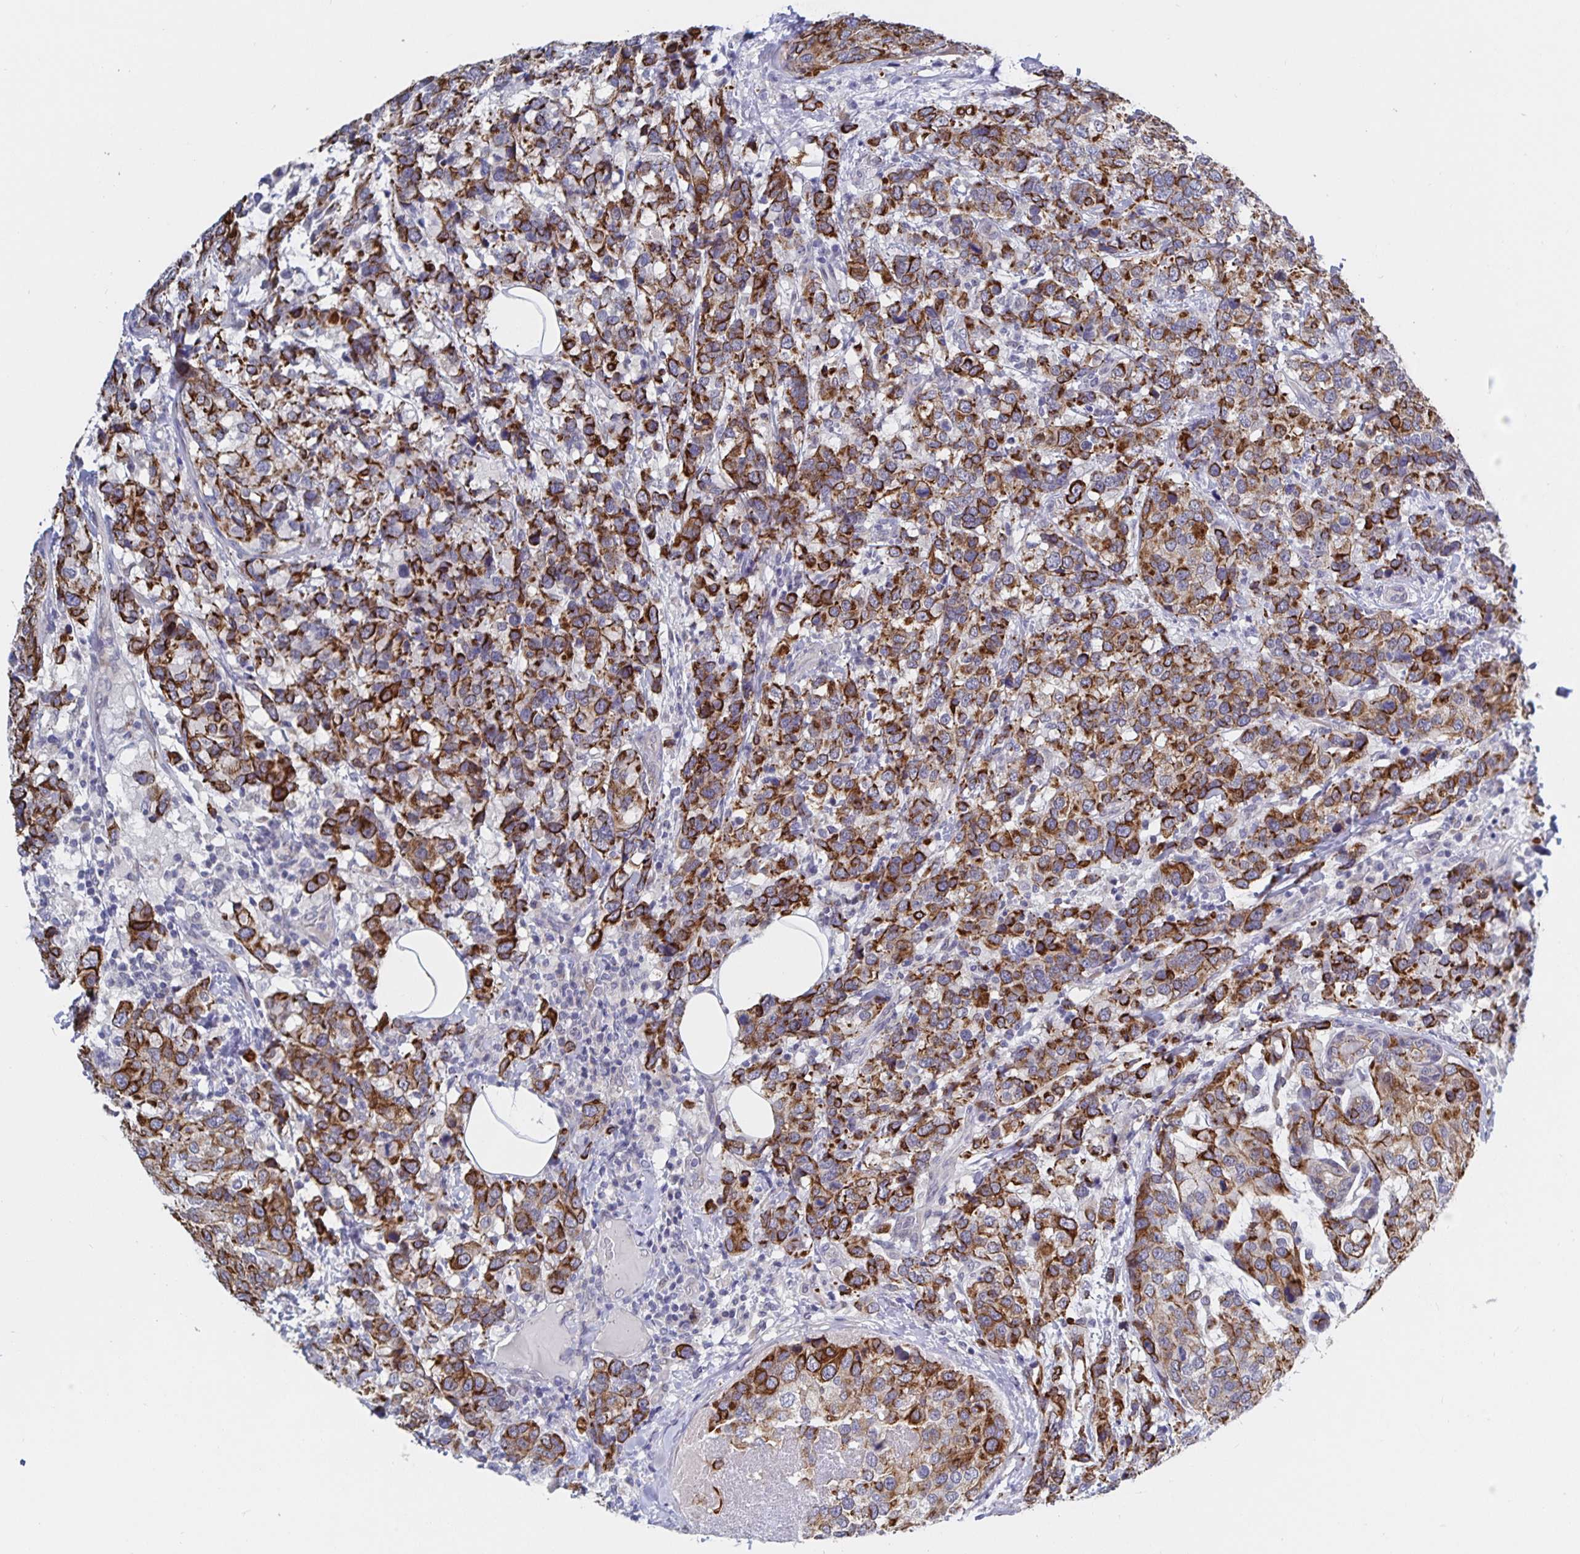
{"staining": {"intensity": "strong", "quantity": "25%-75%", "location": "cytoplasmic/membranous"}, "tissue": "breast cancer", "cell_type": "Tumor cells", "image_type": "cancer", "snomed": [{"axis": "morphology", "description": "Lobular carcinoma"}, {"axis": "topography", "description": "Breast"}], "caption": "A brown stain highlights strong cytoplasmic/membranous expression of a protein in breast lobular carcinoma tumor cells.", "gene": "ZIK1", "patient": {"sex": "female", "age": 59}}